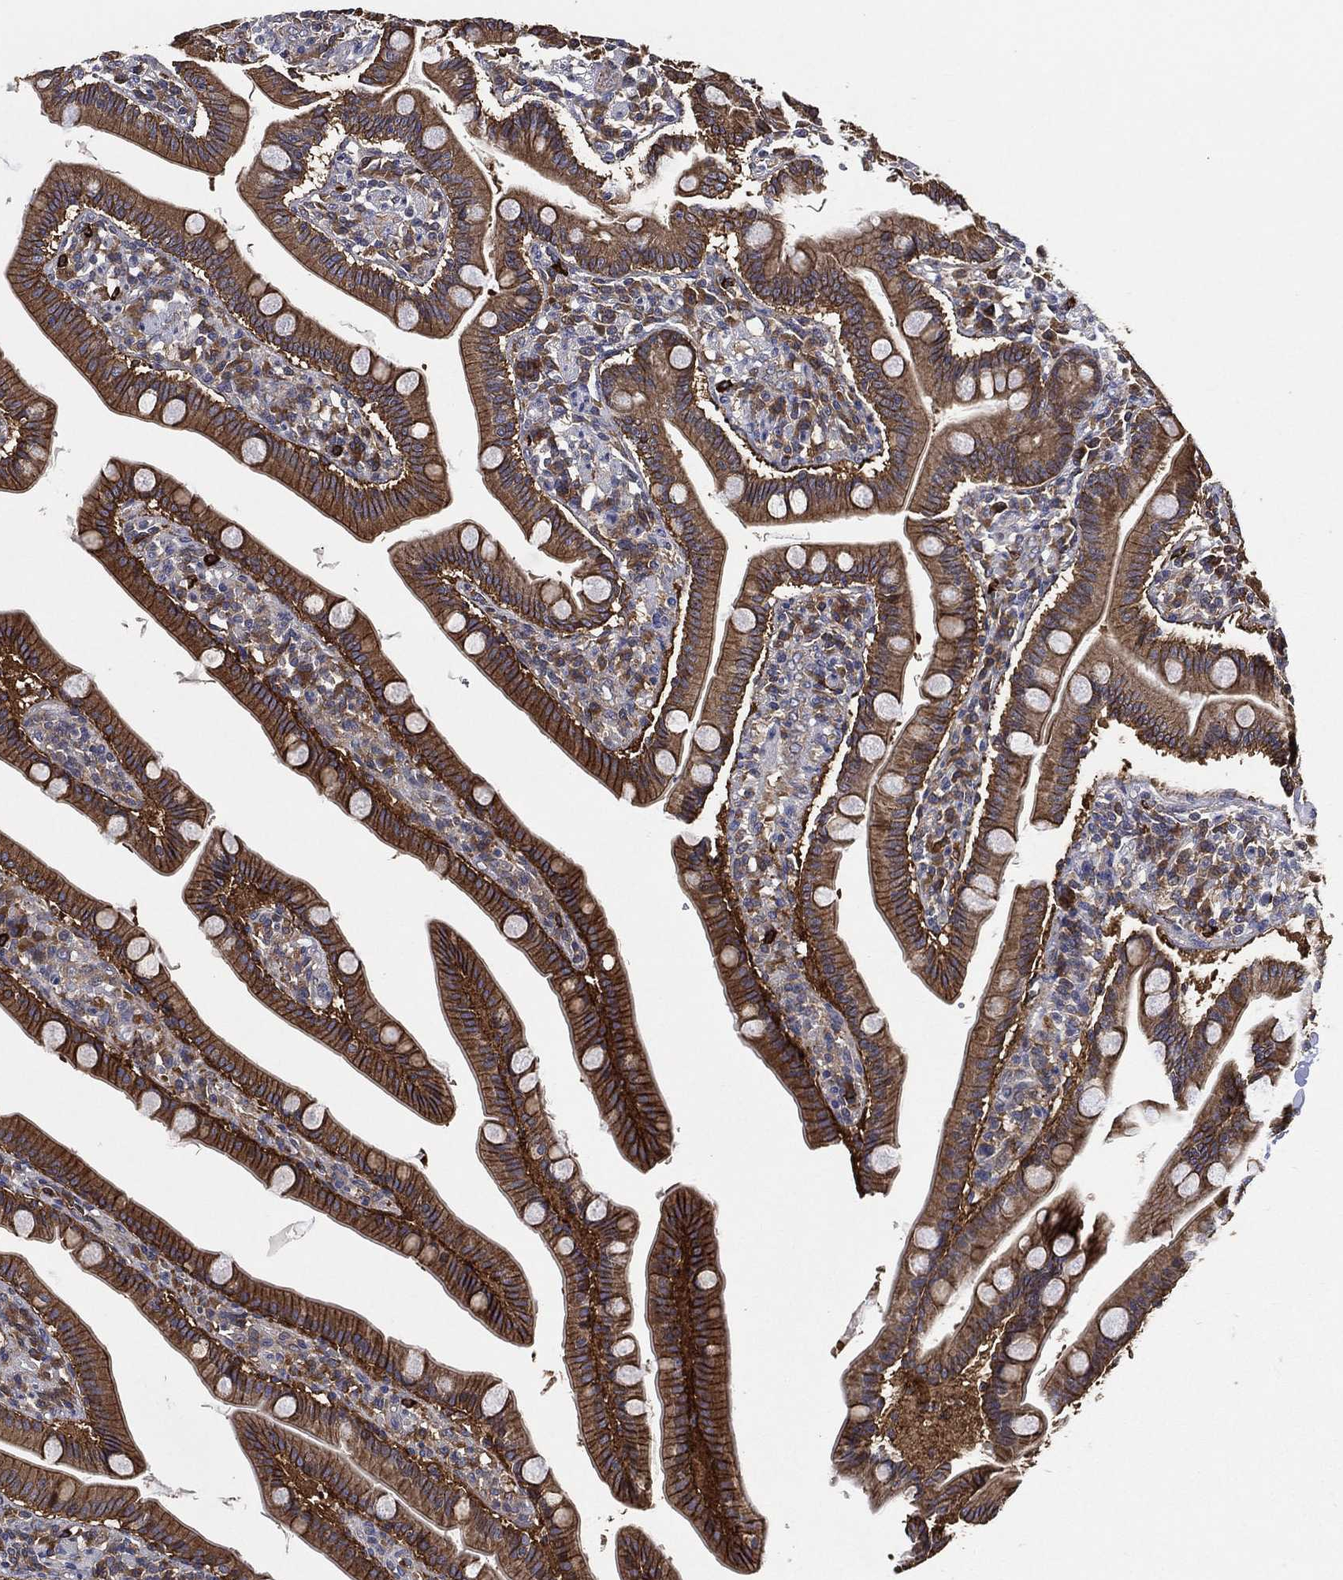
{"staining": {"intensity": "strong", "quantity": "25%-75%", "location": "cytoplasmic/membranous"}, "tissue": "small intestine", "cell_type": "Glandular cells", "image_type": "normal", "snomed": [{"axis": "morphology", "description": "Normal tissue, NOS"}, {"axis": "topography", "description": "Small intestine"}], "caption": "Protein expression by immunohistochemistry (IHC) displays strong cytoplasmic/membranous positivity in approximately 25%-75% of glandular cells in normal small intestine. (DAB (3,3'-diaminobenzidine) IHC with brightfield microscopy, high magnification).", "gene": "SMPD3", "patient": {"sex": "male", "age": 66}}